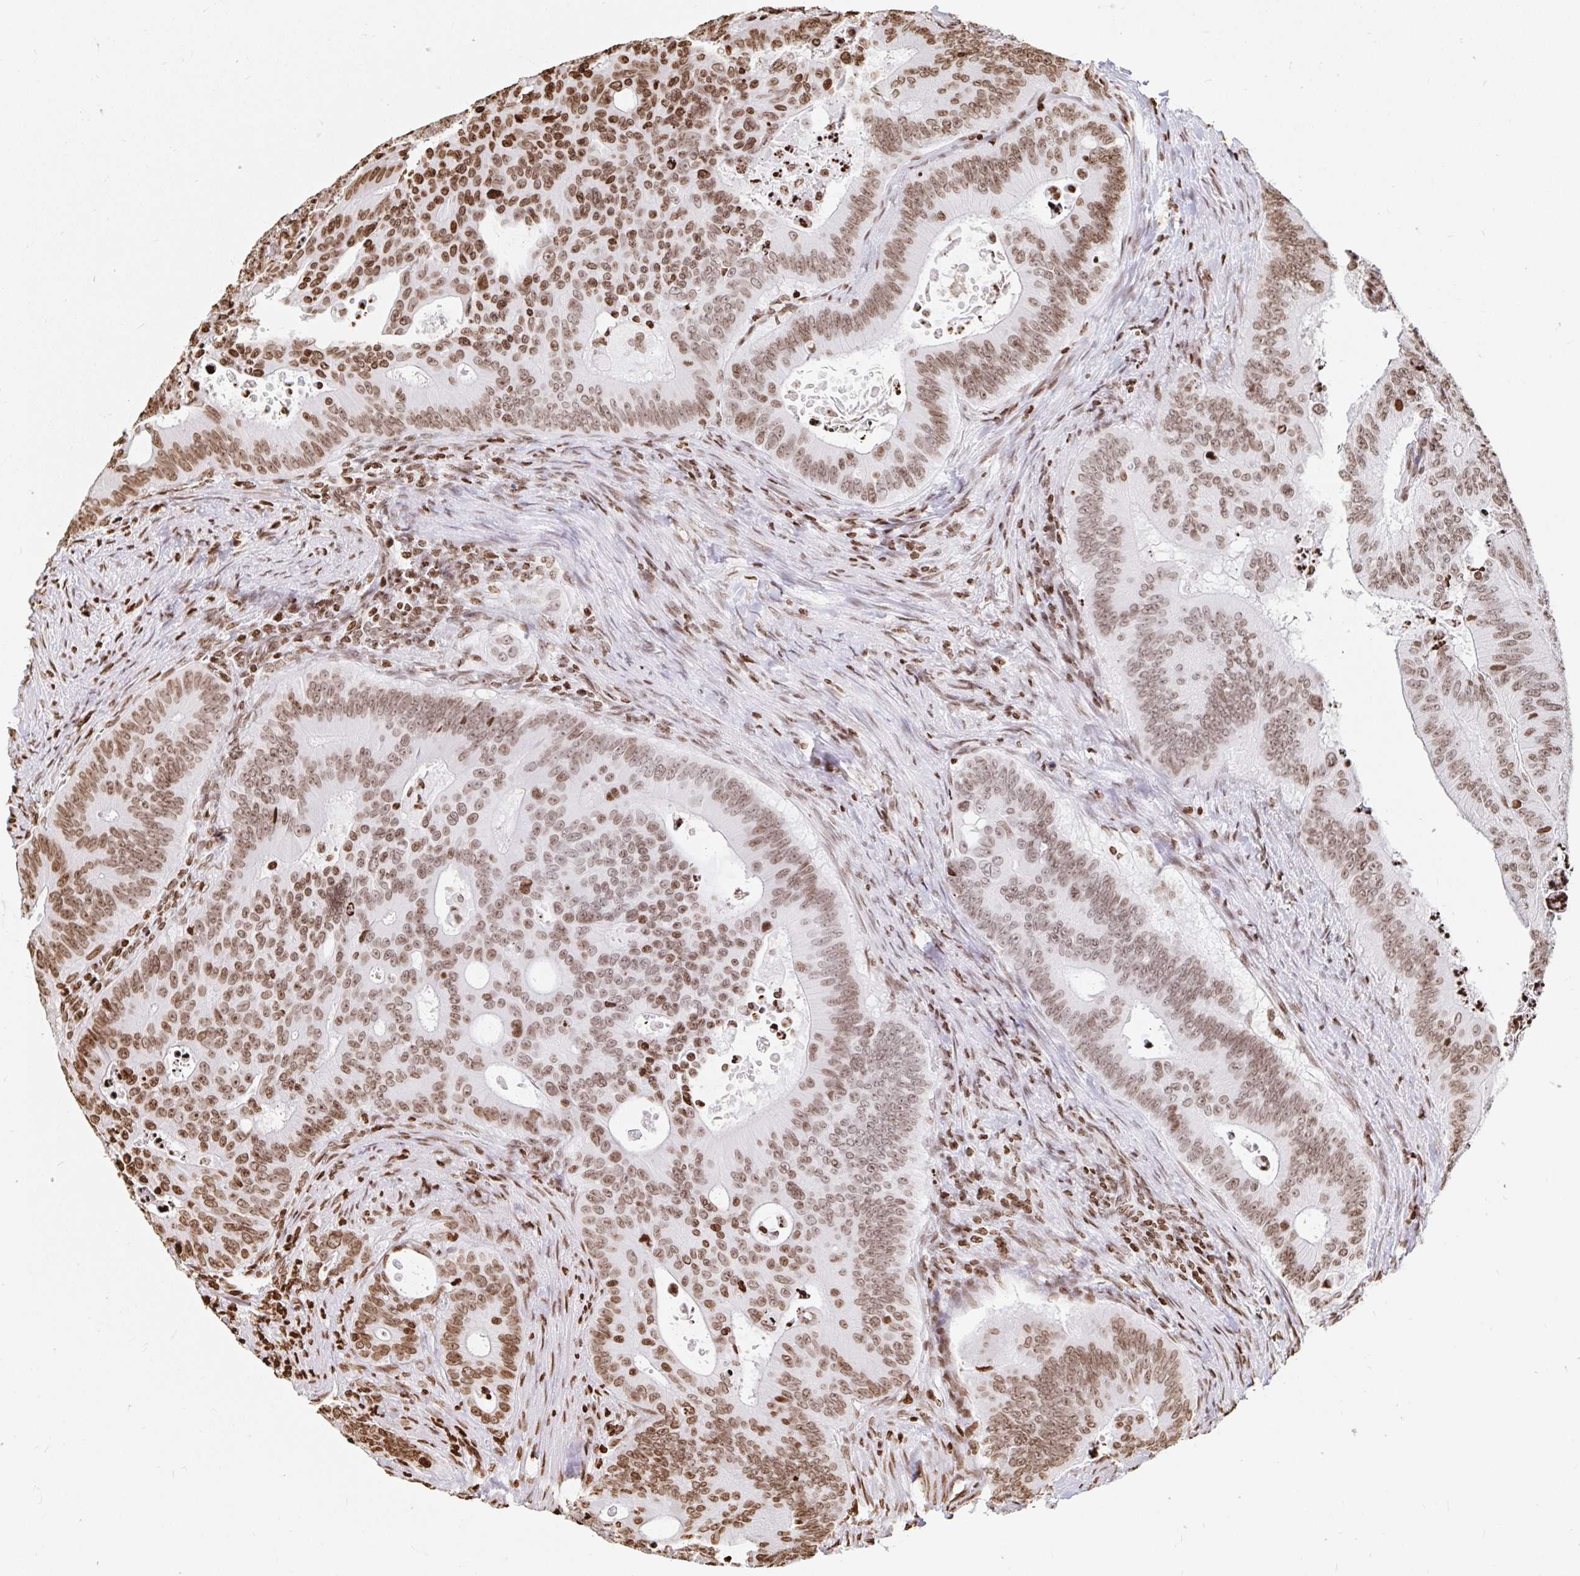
{"staining": {"intensity": "moderate", "quantity": ">75%", "location": "nuclear"}, "tissue": "colorectal cancer", "cell_type": "Tumor cells", "image_type": "cancer", "snomed": [{"axis": "morphology", "description": "Adenocarcinoma, NOS"}, {"axis": "topography", "description": "Colon"}], "caption": "Human colorectal adenocarcinoma stained for a protein (brown) reveals moderate nuclear positive expression in approximately >75% of tumor cells.", "gene": "H2BC5", "patient": {"sex": "male", "age": 62}}